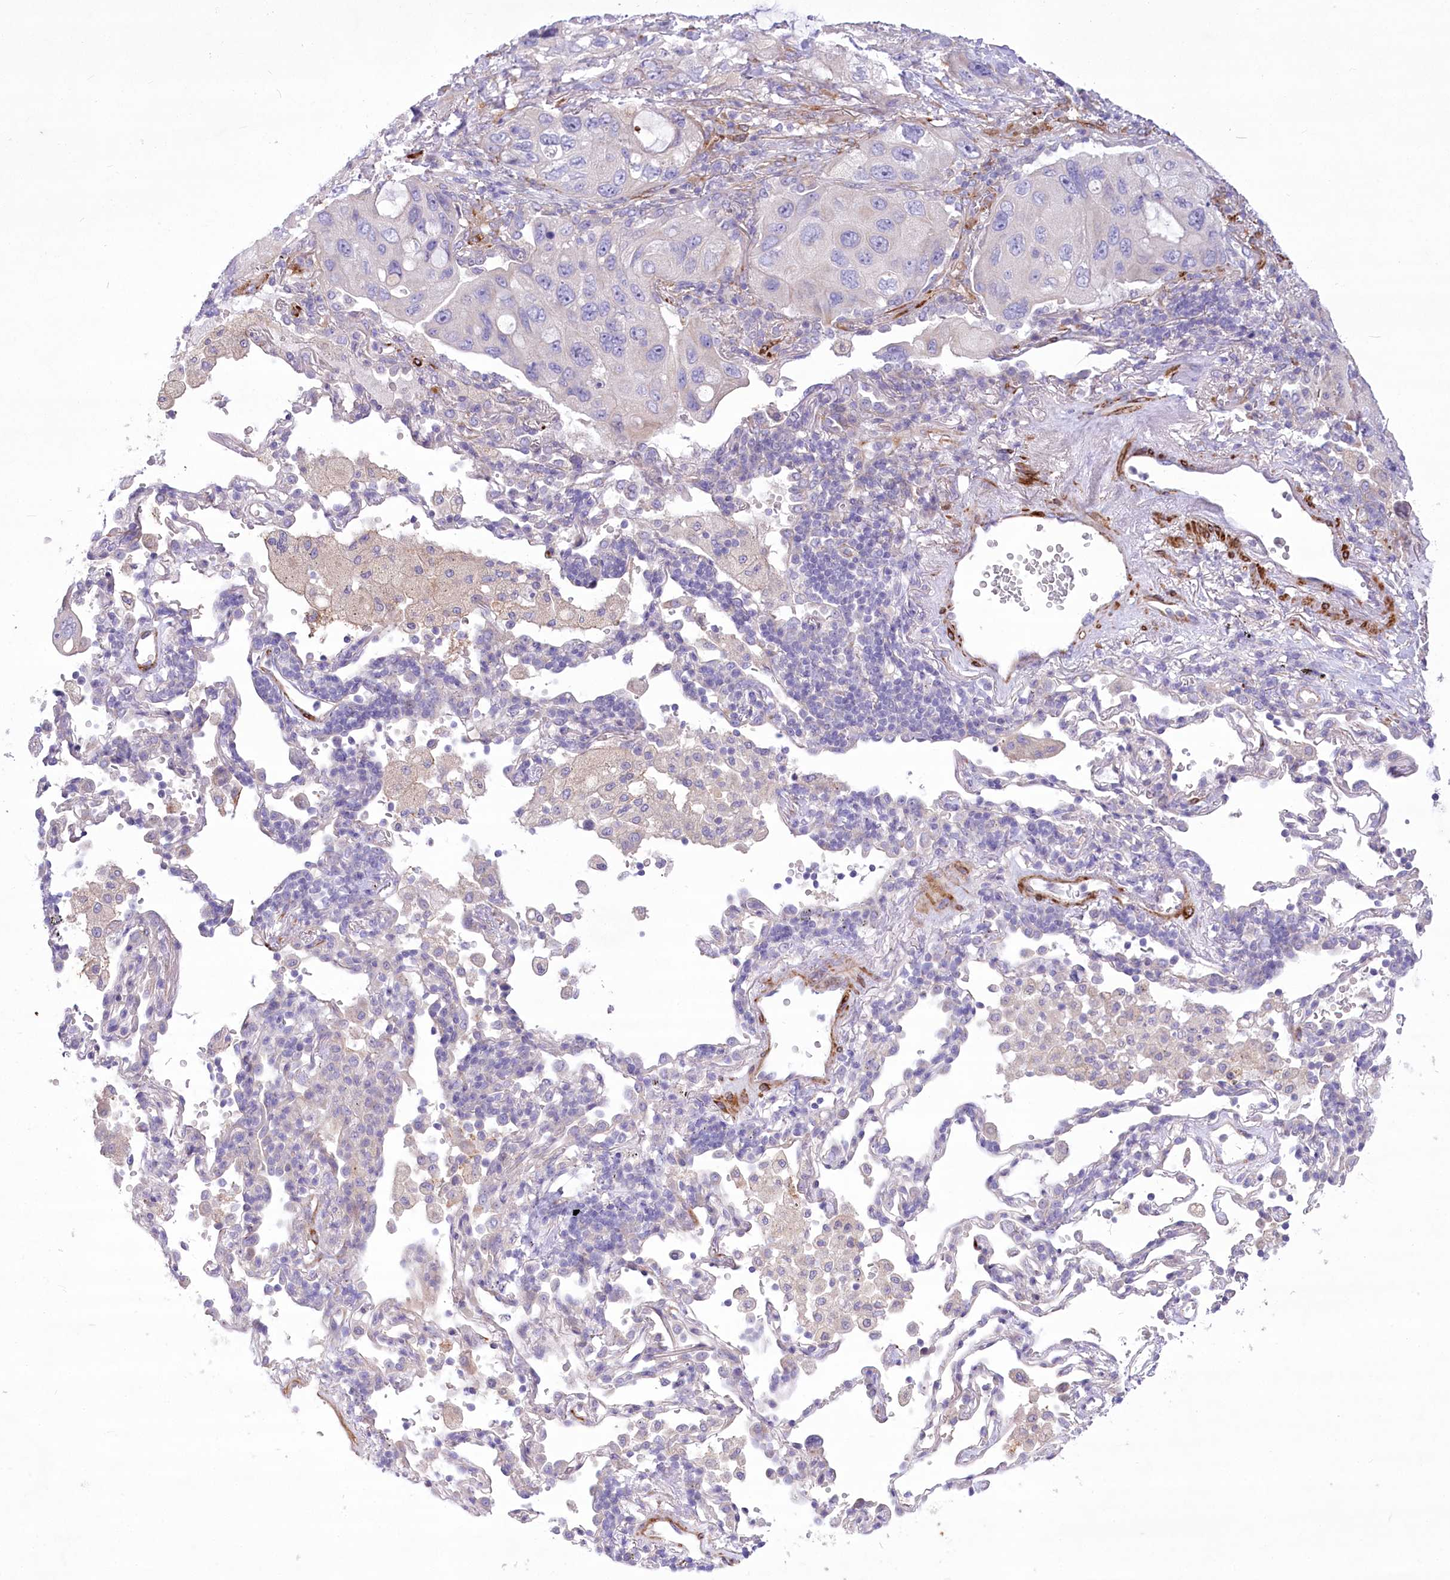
{"staining": {"intensity": "negative", "quantity": "none", "location": "none"}, "tissue": "lung cancer", "cell_type": "Tumor cells", "image_type": "cancer", "snomed": [{"axis": "morphology", "description": "Squamous cell carcinoma, NOS"}, {"axis": "topography", "description": "Lung"}], "caption": "This is an IHC histopathology image of human lung cancer (squamous cell carcinoma). There is no staining in tumor cells.", "gene": "ANGPTL3", "patient": {"sex": "female", "age": 73}}